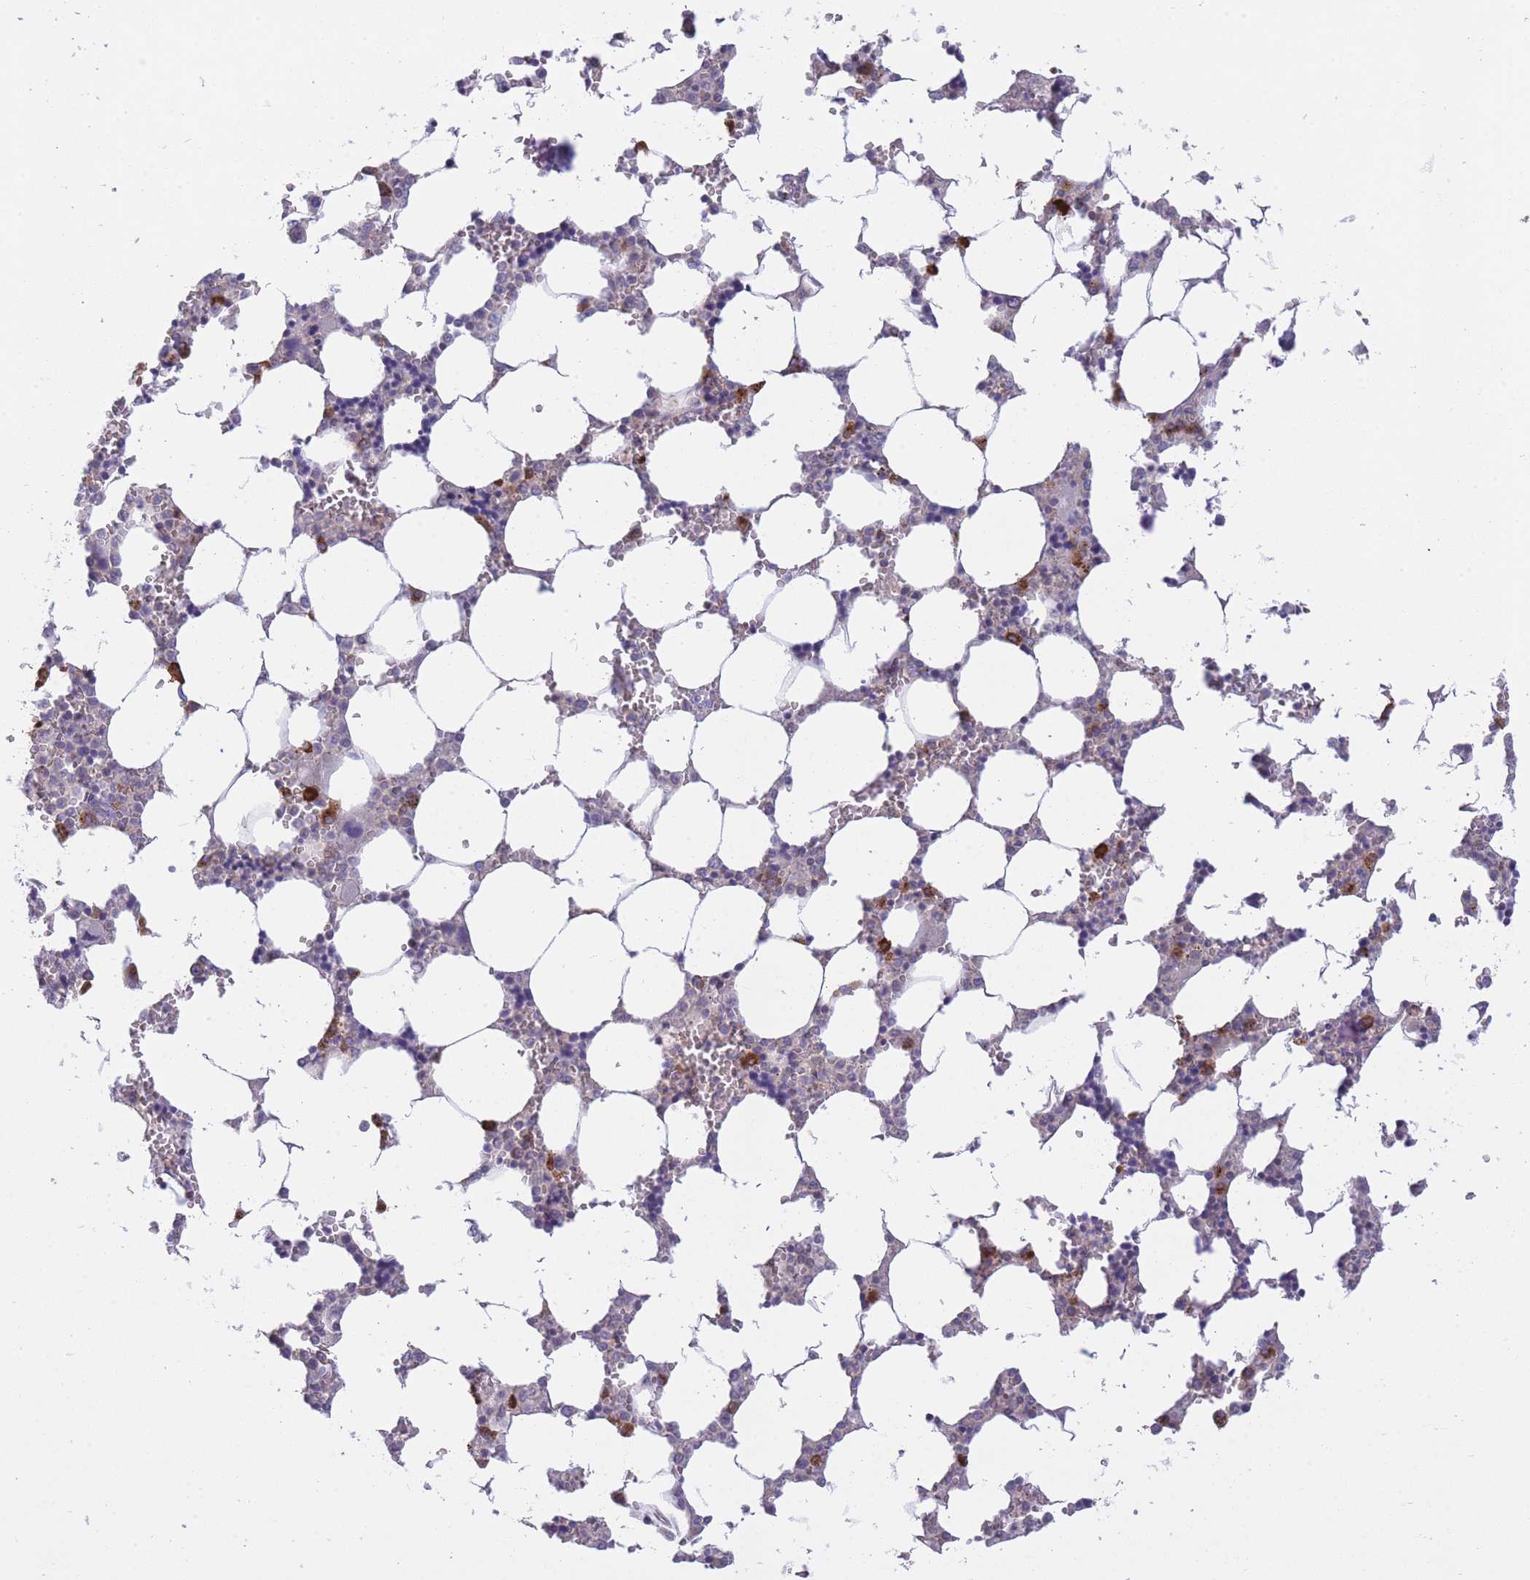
{"staining": {"intensity": "strong", "quantity": "<25%", "location": "cytoplasmic/membranous"}, "tissue": "bone marrow", "cell_type": "Hematopoietic cells", "image_type": "normal", "snomed": [{"axis": "morphology", "description": "Normal tissue, NOS"}, {"axis": "topography", "description": "Bone marrow"}], "caption": "Hematopoietic cells display strong cytoplasmic/membranous staining in about <25% of cells in unremarkable bone marrow. (Stains: DAB in brown, nuclei in blue, Microscopy: brightfield microscopy at high magnification).", "gene": "COPG1", "patient": {"sex": "male", "age": 64}}